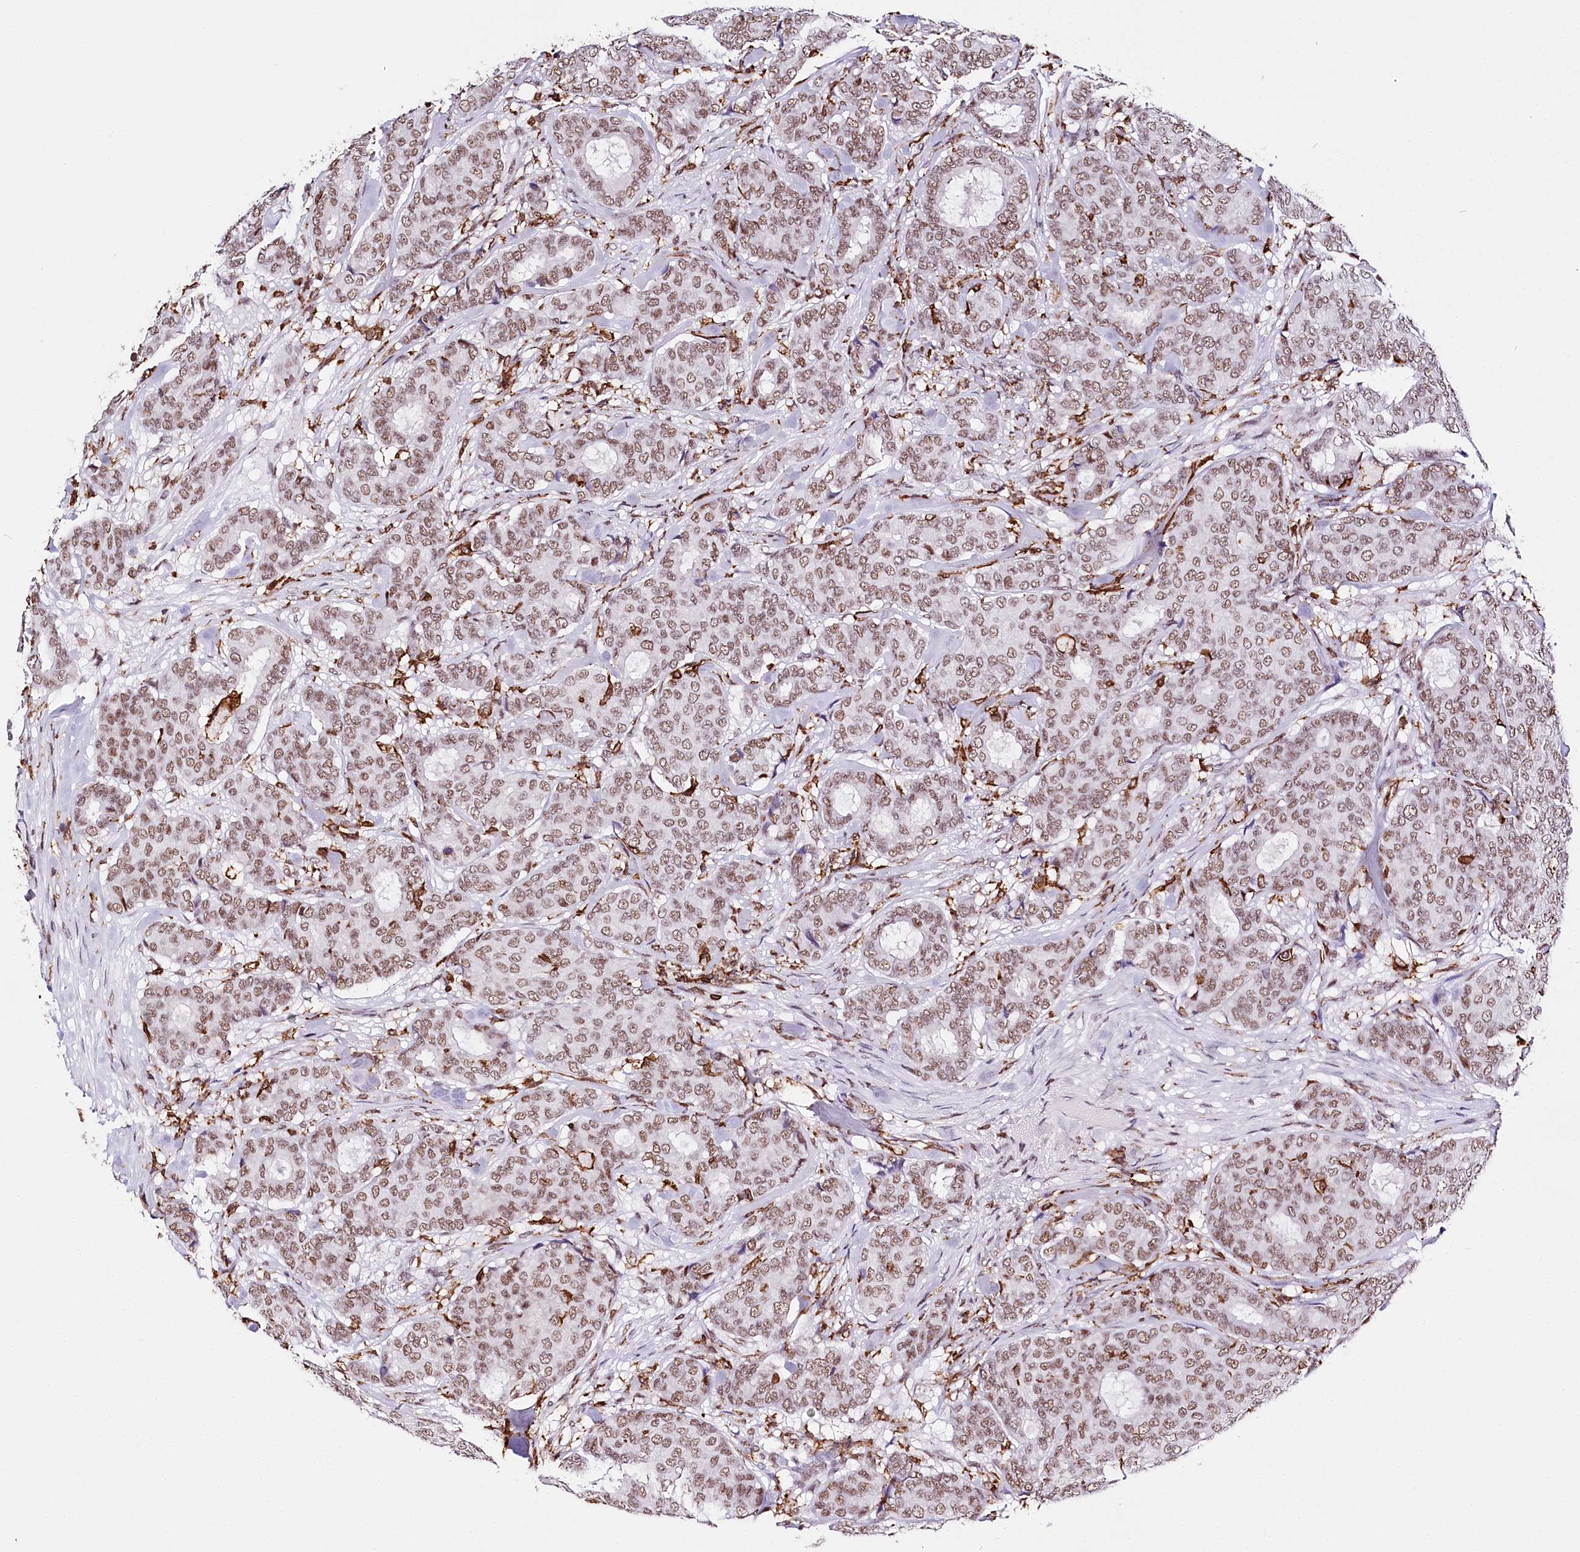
{"staining": {"intensity": "moderate", "quantity": ">75%", "location": "nuclear"}, "tissue": "breast cancer", "cell_type": "Tumor cells", "image_type": "cancer", "snomed": [{"axis": "morphology", "description": "Duct carcinoma"}, {"axis": "topography", "description": "Breast"}], "caption": "Tumor cells show moderate nuclear expression in approximately >75% of cells in breast invasive ductal carcinoma.", "gene": "BARD1", "patient": {"sex": "female", "age": 75}}